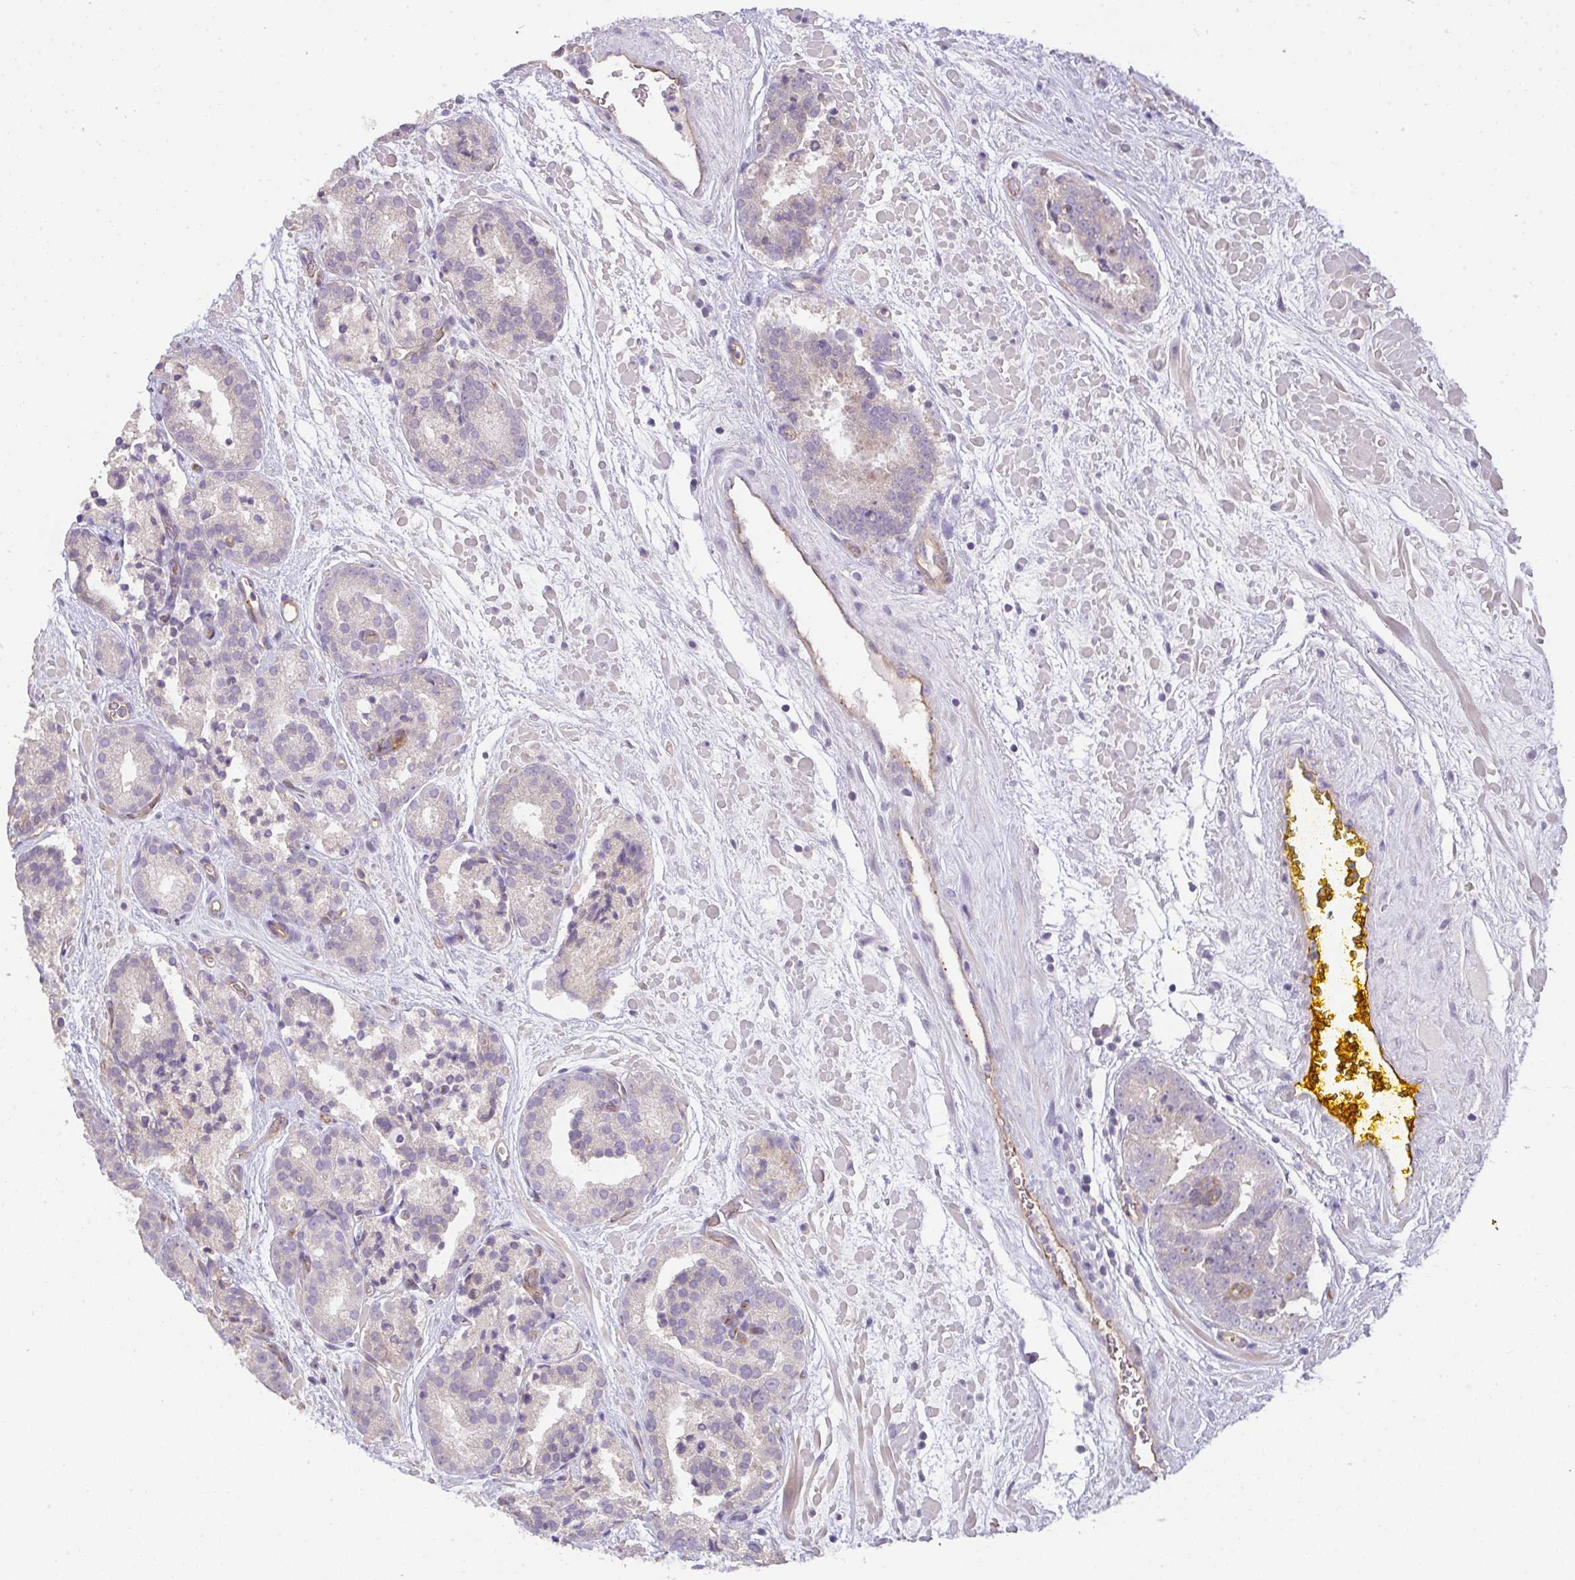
{"staining": {"intensity": "negative", "quantity": "none", "location": "none"}, "tissue": "prostate cancer", "cell_type": "Tumor cells", "image_type": "cancer", "snomed": [{"axis": "morphology", "description": "Adenocarcinoma, High grade"}, {"axis": "topography", "description": "Prostate"}], "caption": "The micrograph shows no staining of tumor cells in prostate cancer (adenocarcinoma (high-grade)).", "gene": "FILIP1", "patient": {"sex": "male", "age": 66}}